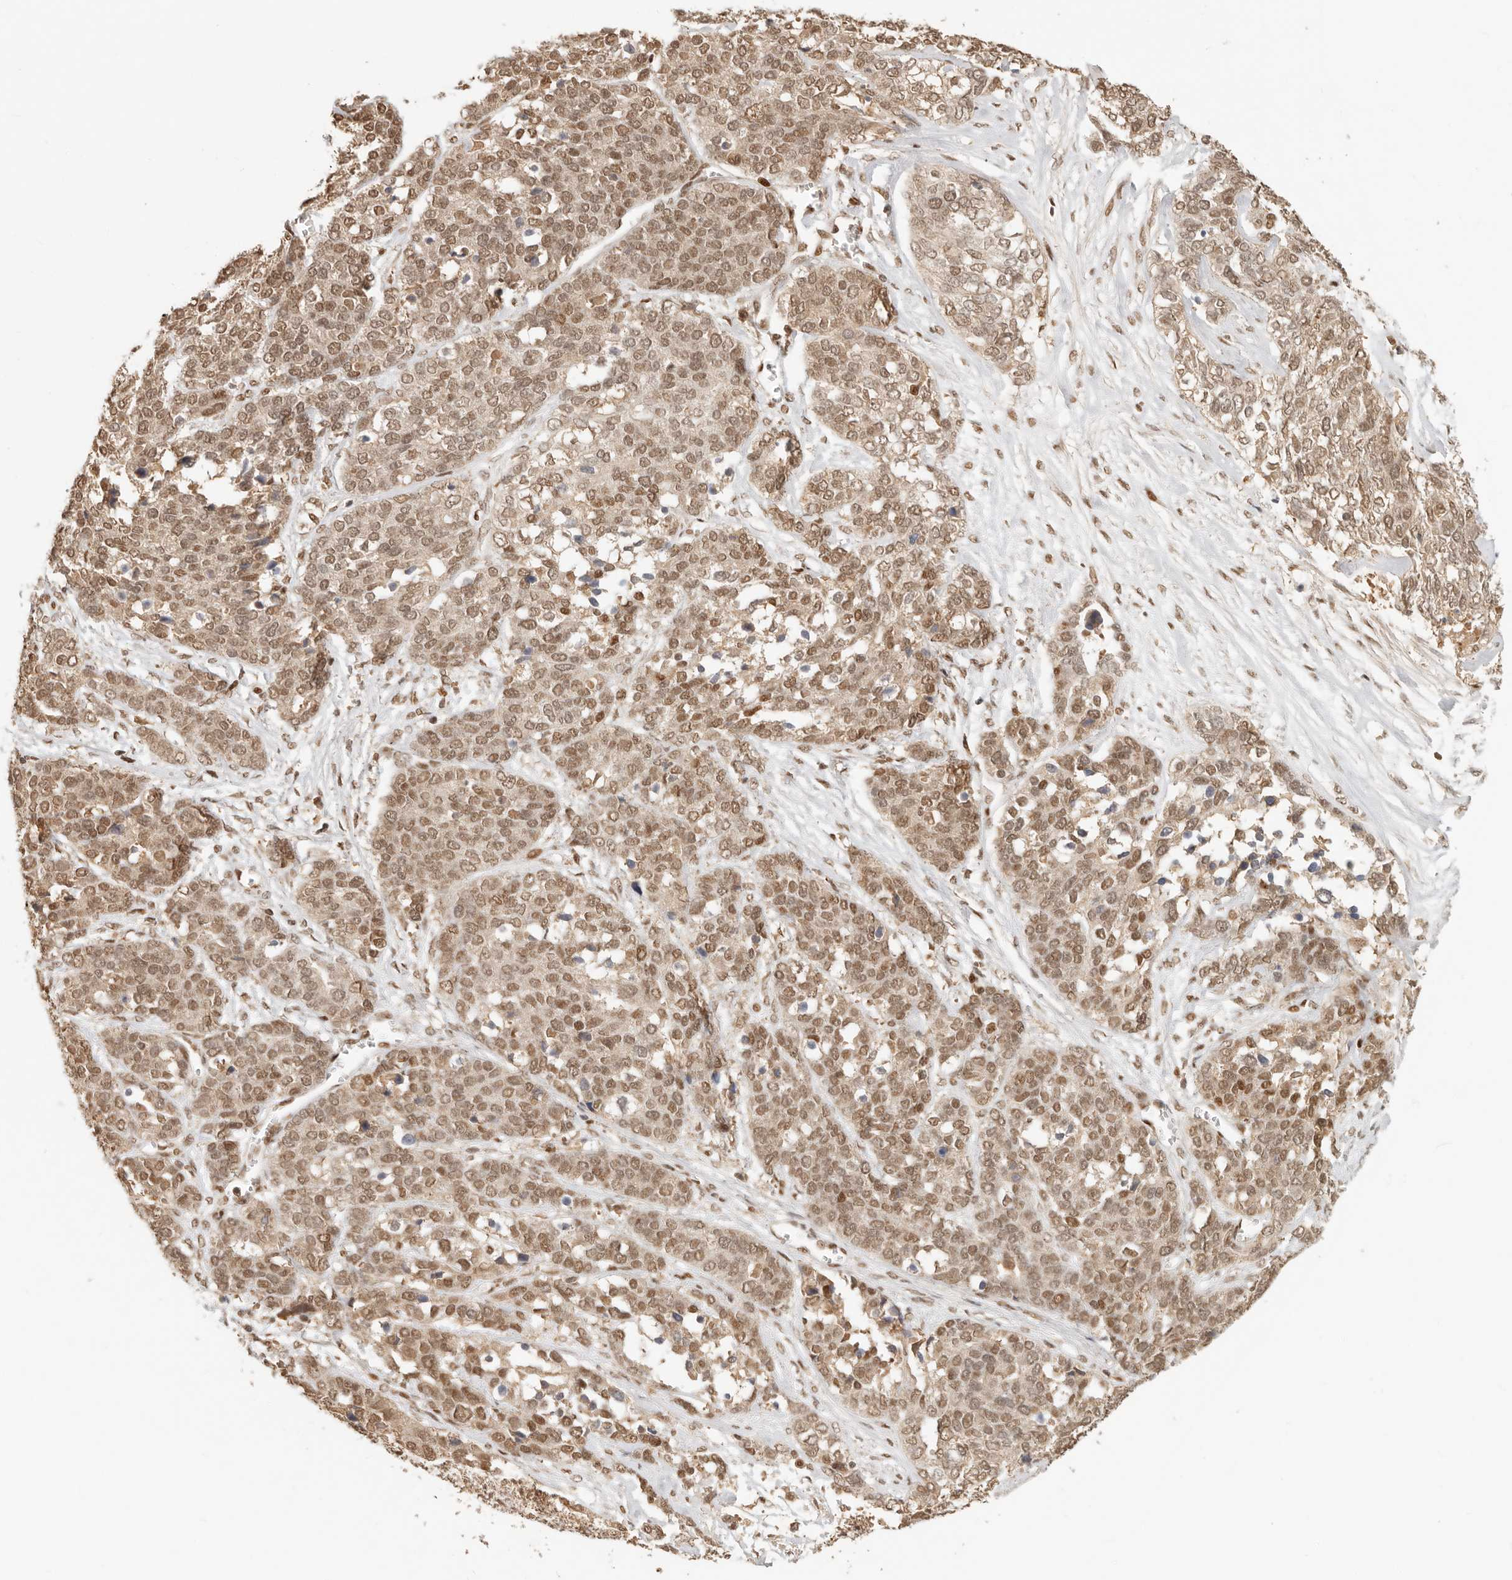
{"staining": {"intensity": "moderate", "quantity": ">75%", "location": "nuclear"}, "tissue": "ovarian cancer", "cell_type": "Tumor cells", "image_type": "cancer", "snomed": [{"axis": "morphology", "description": "Cystadenocarcinoma, serous, NOS"}, {"axis": "topography", "description": "Ovary"}], "caption": "Protein staining demonstrates moderate nuclear positivity in approximately >75% of tumor cells in ovarian cancer (serous cystadenocarcinoma). (DAB IHC with brightfield microscopy, high magnification).", "gene": "NPAS2", "patient": {"sex": "female", "age": 44}}